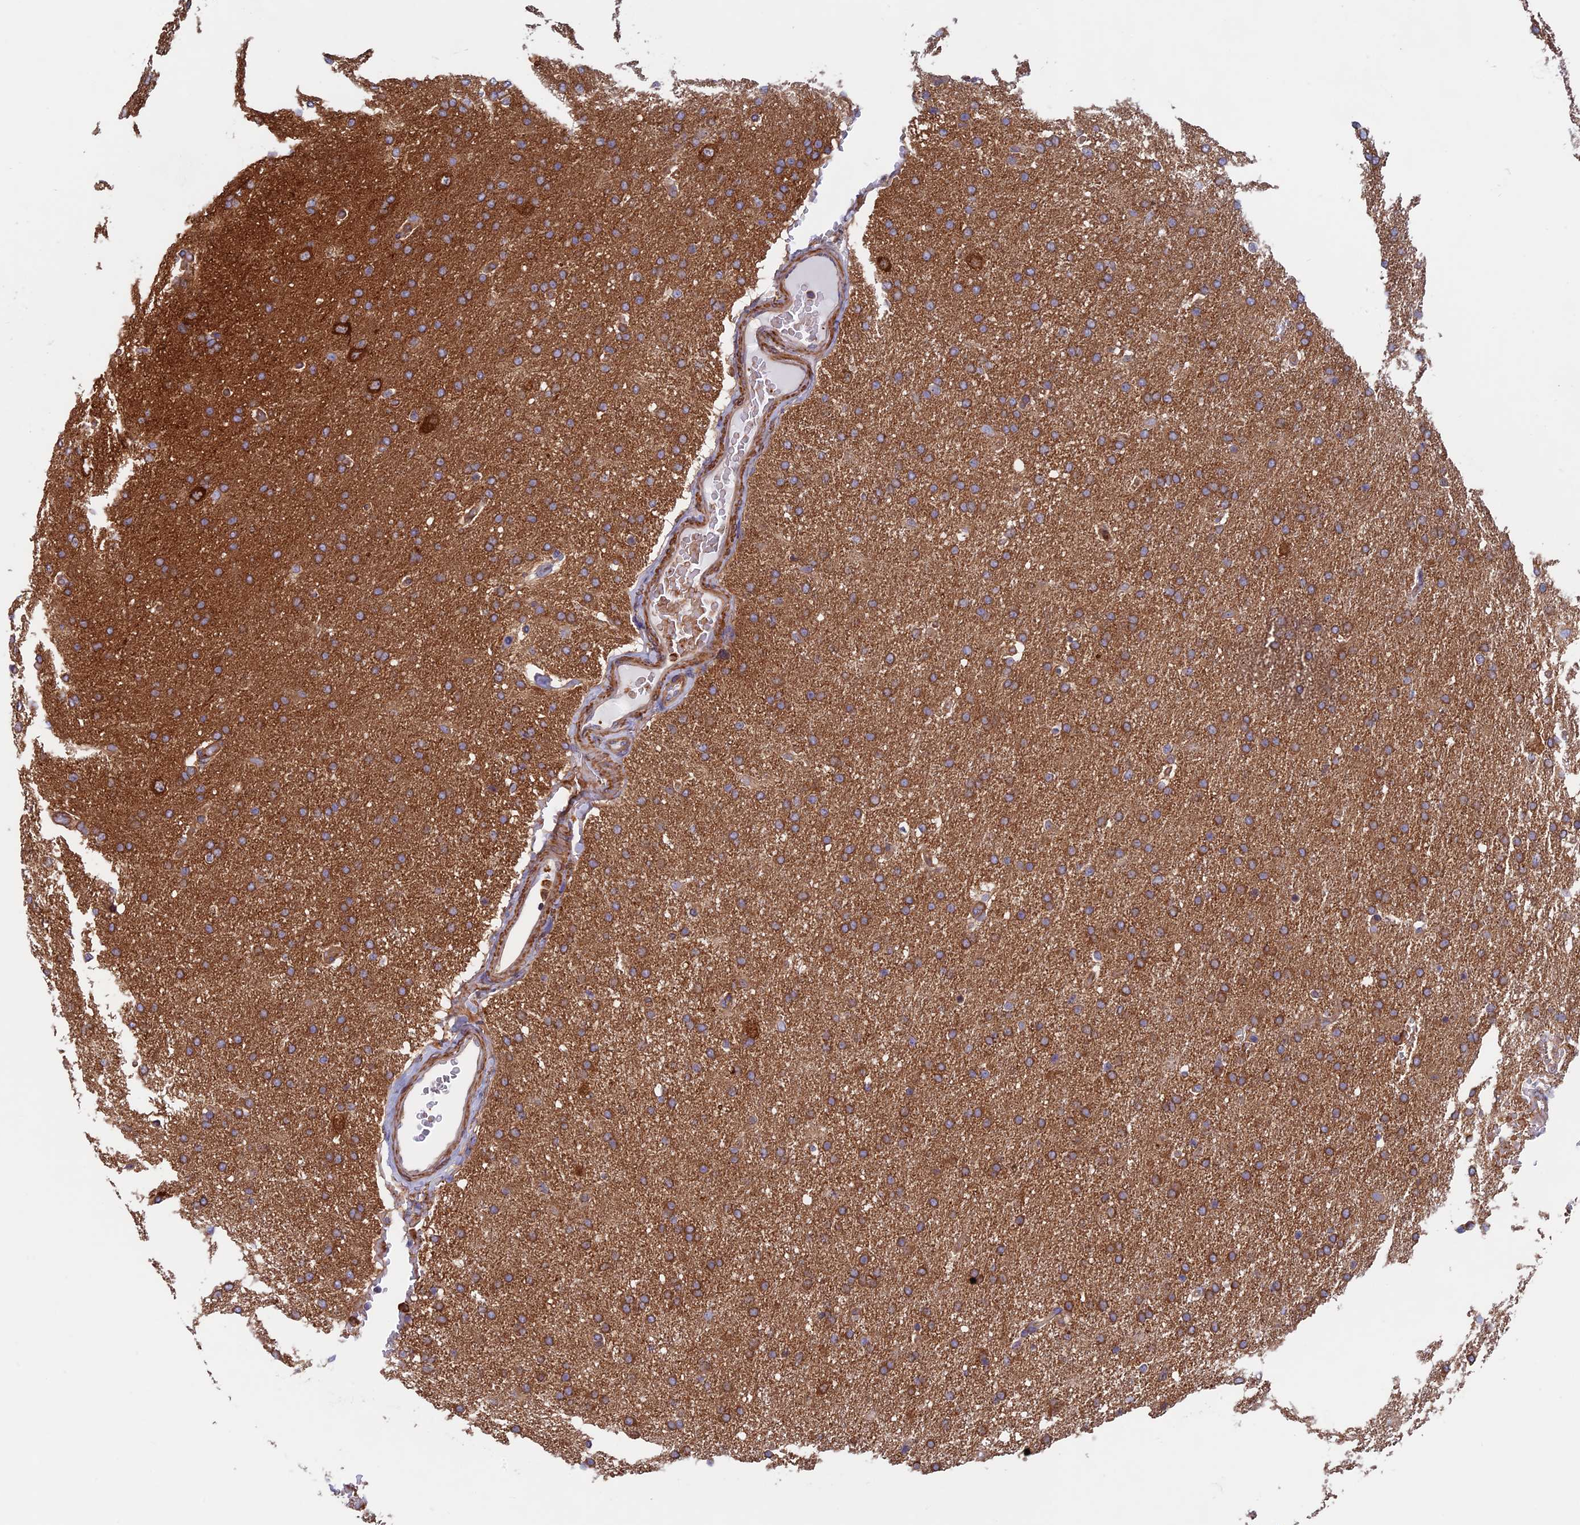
{"staining": {"intensity": "moderate", "quantity": "25%-75%", "location": "cytoplasmic/membranous"}, "tissue": "glioma", "cell_type": "Tumor cells", "image_type": "cancer", "snomed": [{"axis": "morphology", "description": "Glioma, malignant, High grade"}, {"axis": "topography", "description": "Brain"}], "caption": "A medium amount of moderate cytoplasmic/membranous staining is appreciated in about 25%-75% of tumor cells in malignant high-grade glioma tissue.", "gene": "DNM1L", "patient": {"sex": "male", "age": 72}}